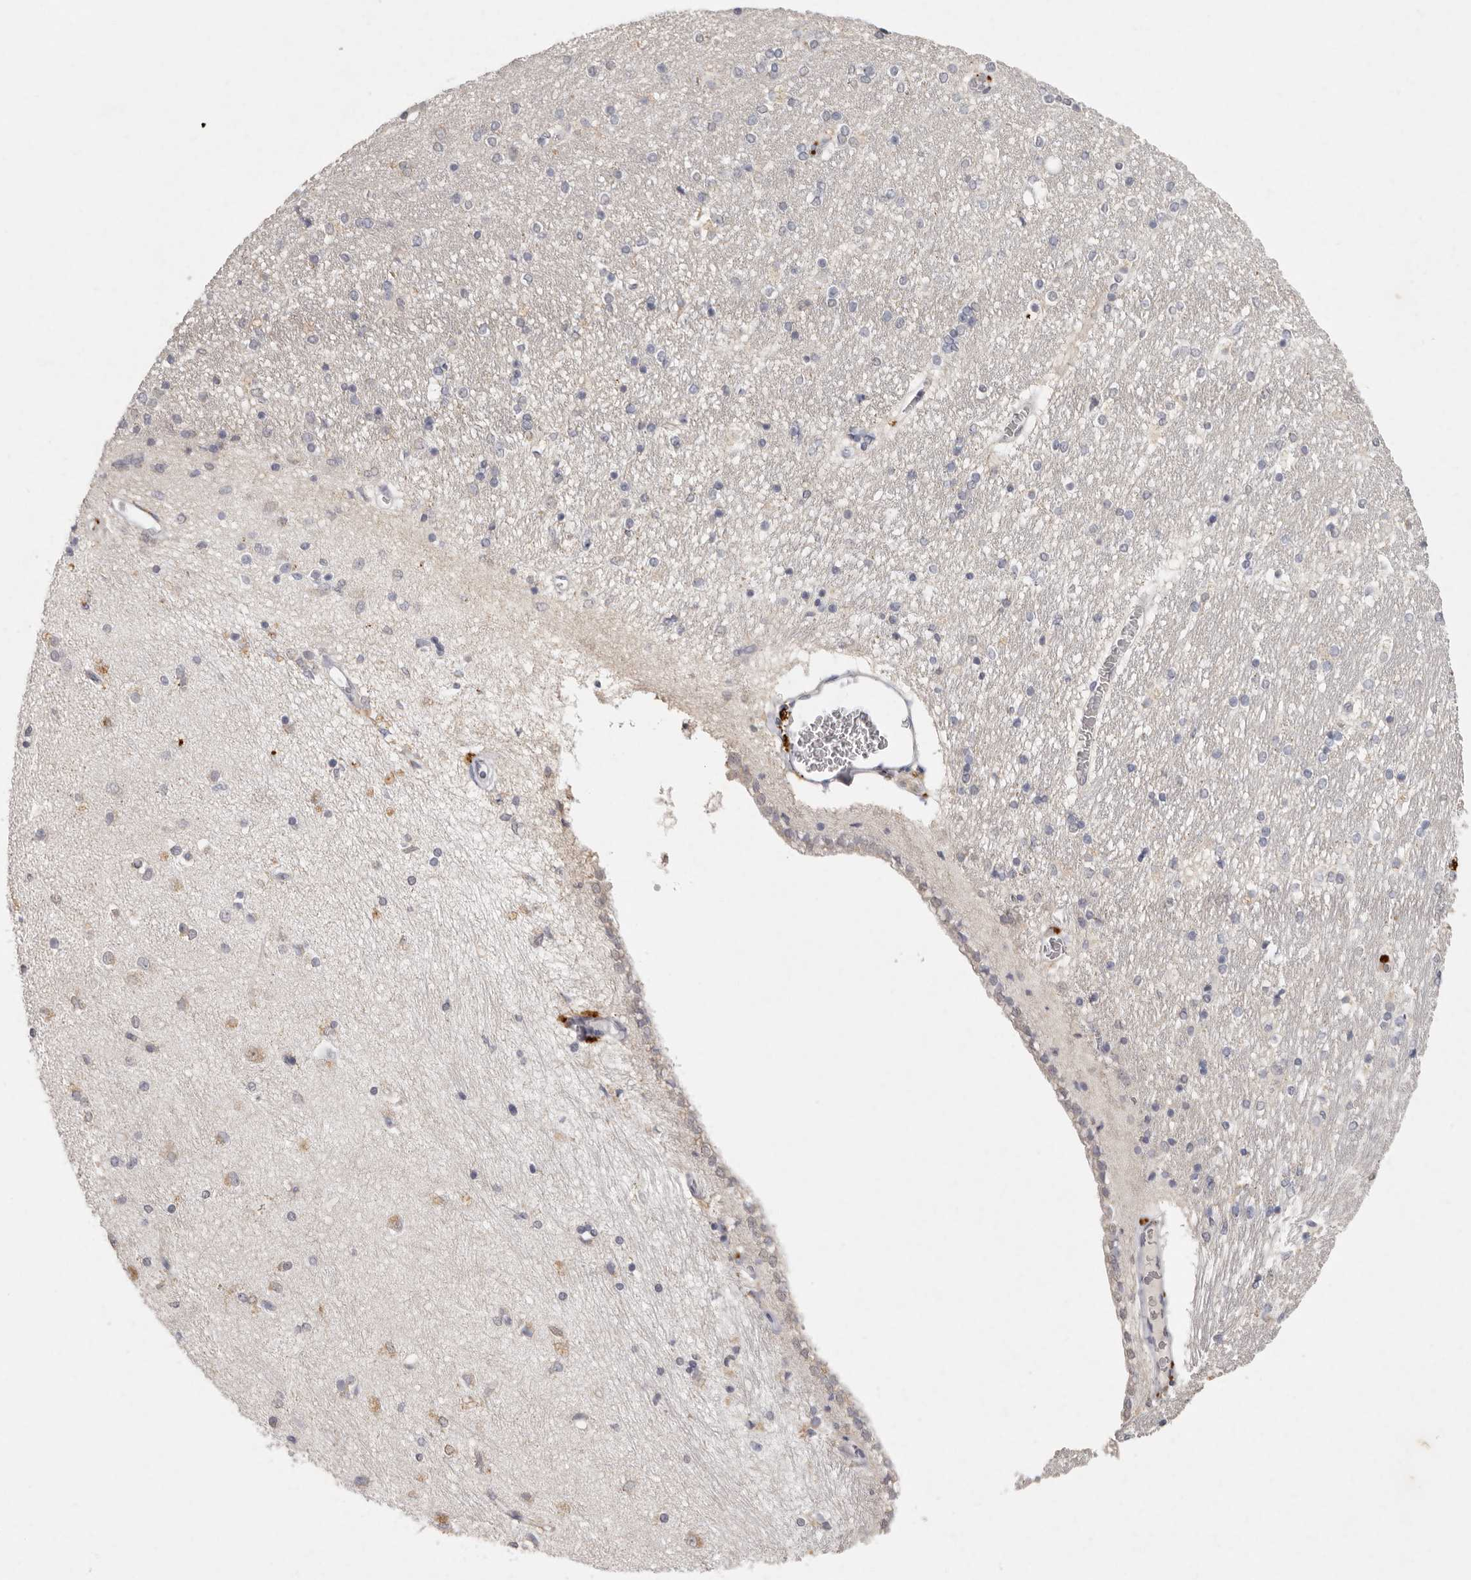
{"staining": {"intensity": "weak", "quantity": "<25%", "location": "cytoplasmic/membranous"}, "tissue": "hippocampus", "cell_type": "Glial cells", "image_type": "normal", "snomed": [{"axis": "morphology", "description": "Normal tissue, NOS"}, {"axis": "topography", "description": "Hippocampus"}], "caption": "Immunohistochemistry (IHC) photomicrograph of unremarkable hippocampus: hippocampus stained with DAB shows no significant protein expression in glial cells.", "gene": "FAM185A", "patient": {"sex": "female", "age": 54}}